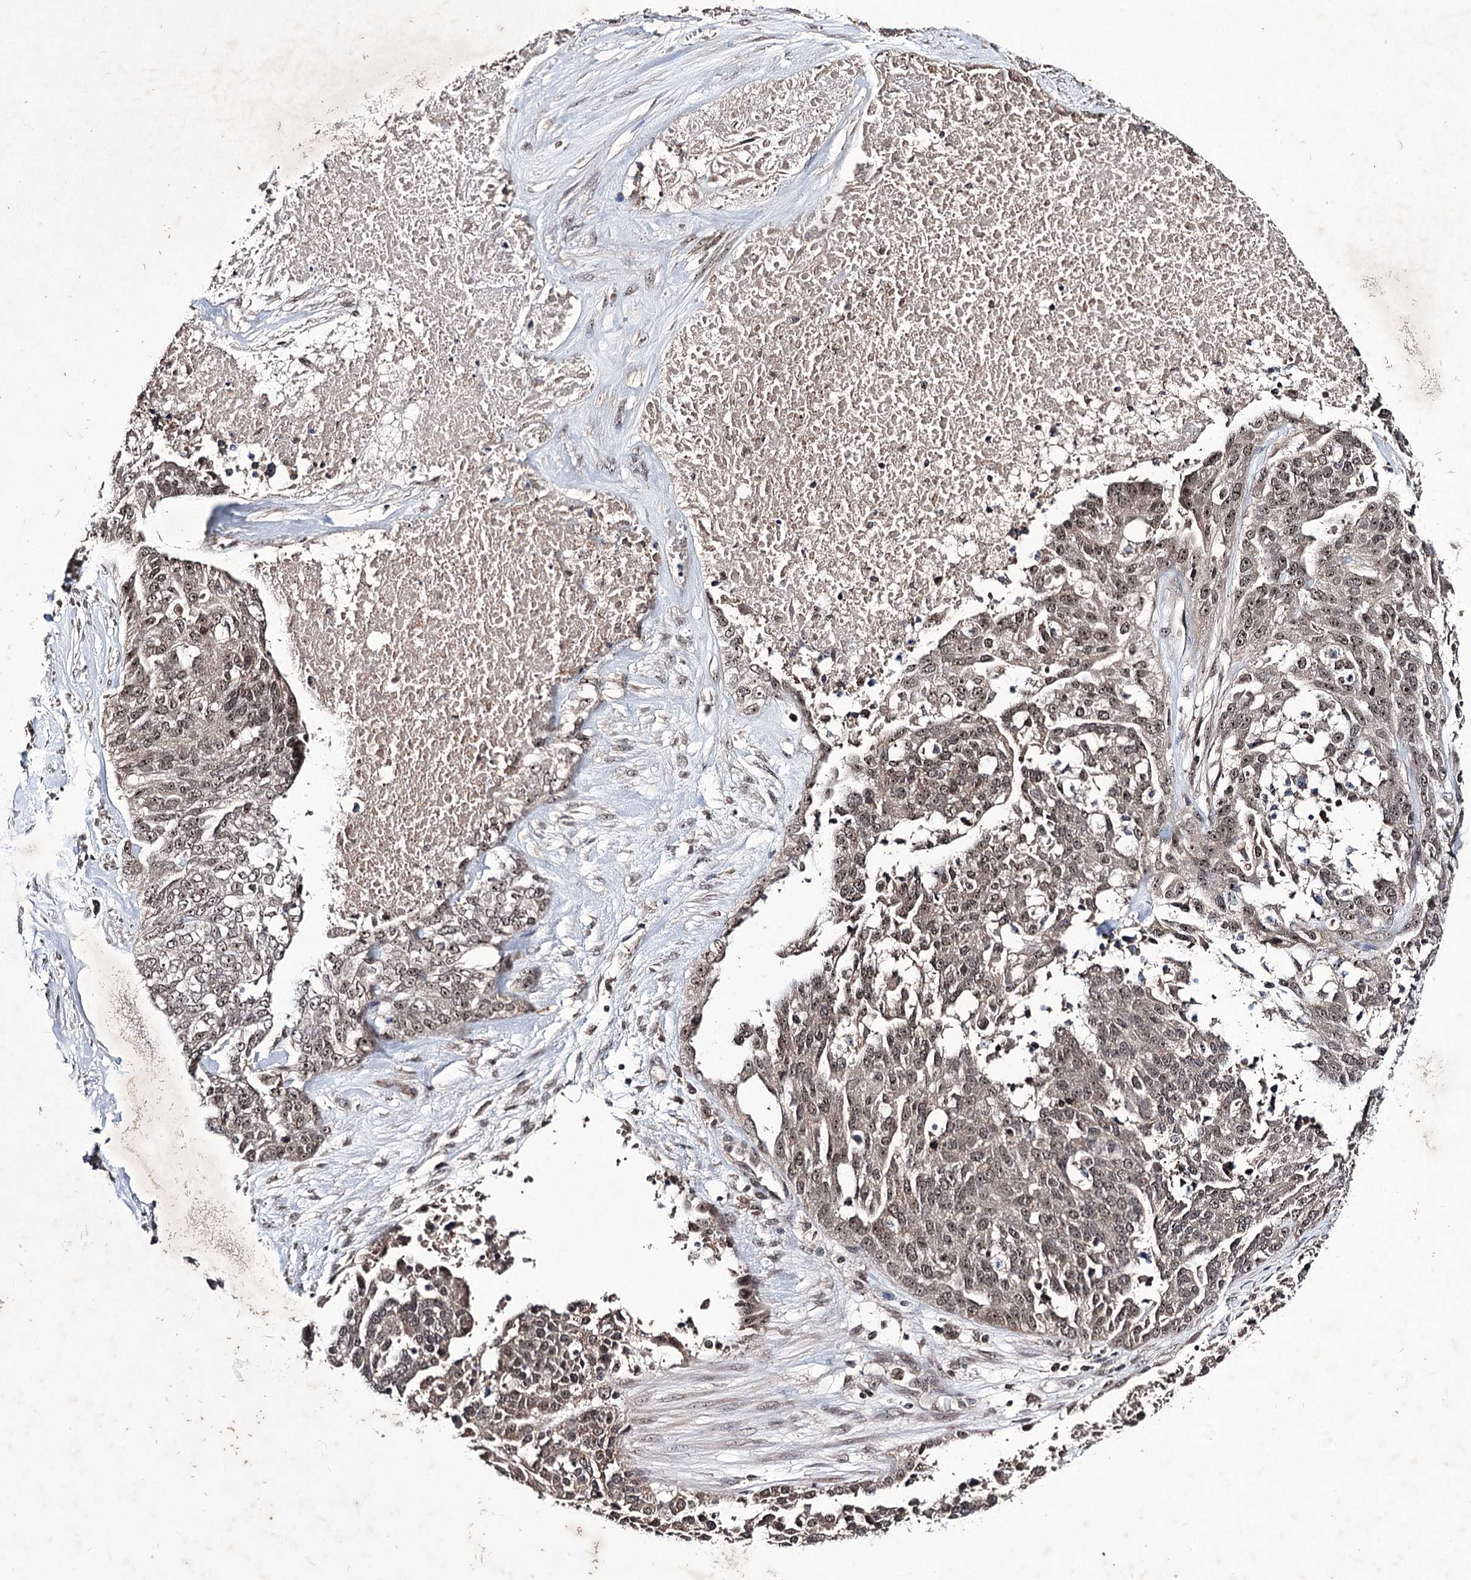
{"staining": {"intensity": "weak", "quantity": ">75%", "location": "nuclear"}, "tissue": "ovarian cancer", "cell_type": "Tumor cells", "image_type": "cancer", "snomed": [{"axis": "morphology", "description": "Cystadenocarcinoma, serous, NOS"}, {"axis": "topography", "description": "Ovary"}], "caption": "The micrograph displays a brown stain indicating the presence of a protein in the nuclear of tumor cells in serous cystadenocarcinoma (ovarian).", "gene": "VGLL4", "patient": {"sex": "female", "age": 44}}